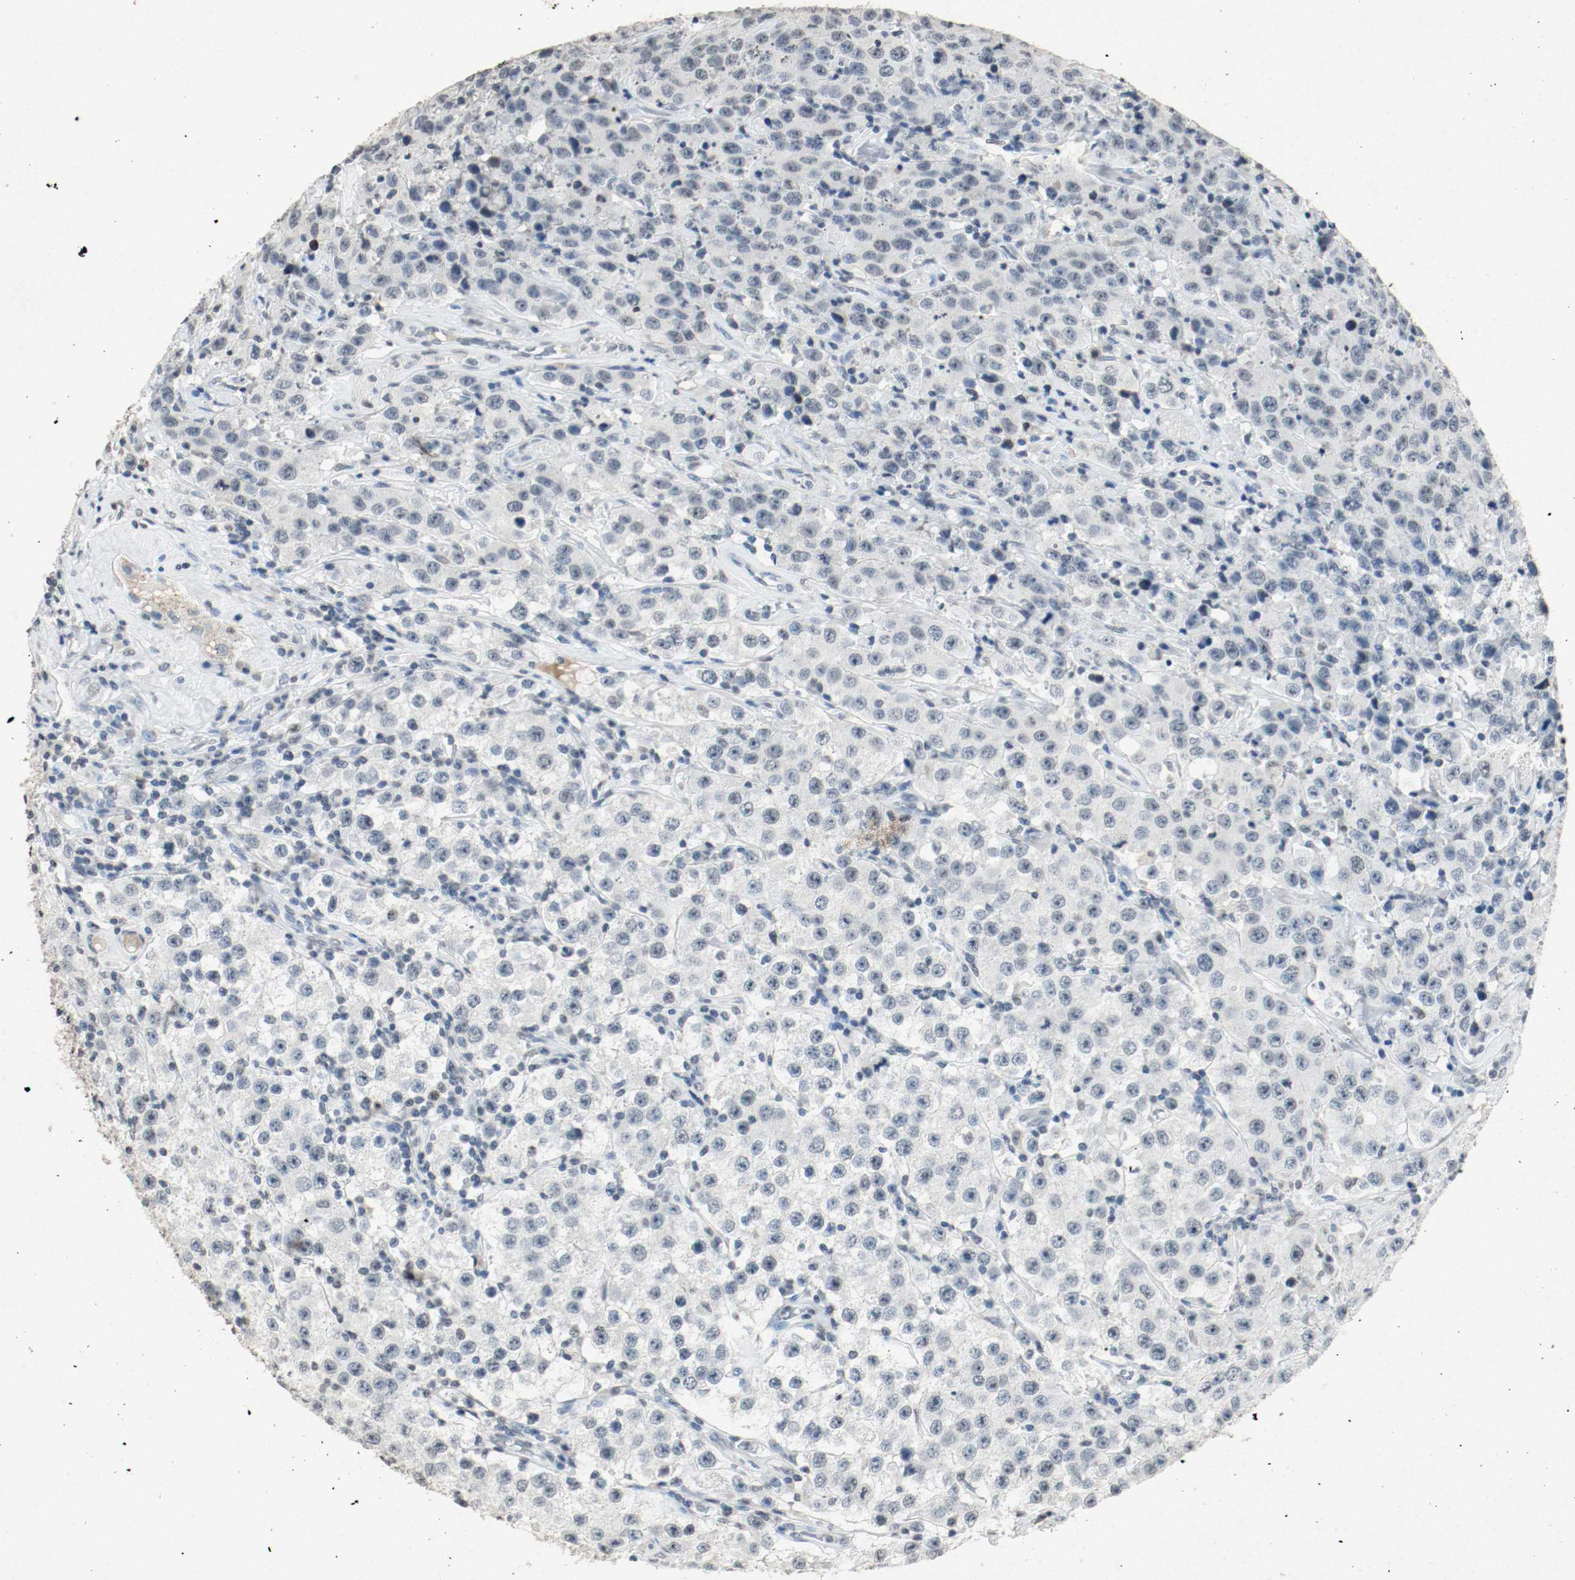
{"staining": {"intensity": "negative", "quantity": "none", "location": "none"}, "tissue": "testis cancer", "cell_type": "Tumor cells", "image_type": "cancer", "snomed": [{"axis": "morphology", "description": "Seminoma, NOS"}, {"axis": "topography", "description": "Testis"}], "caption": "This is an immunohistochemistry (IHC) photomicrograph of testis cancer (seminoma). There is no positivity in tumor cells.", "gene": "DNMT1", "patient": {"sex": "male", "age": 52}}